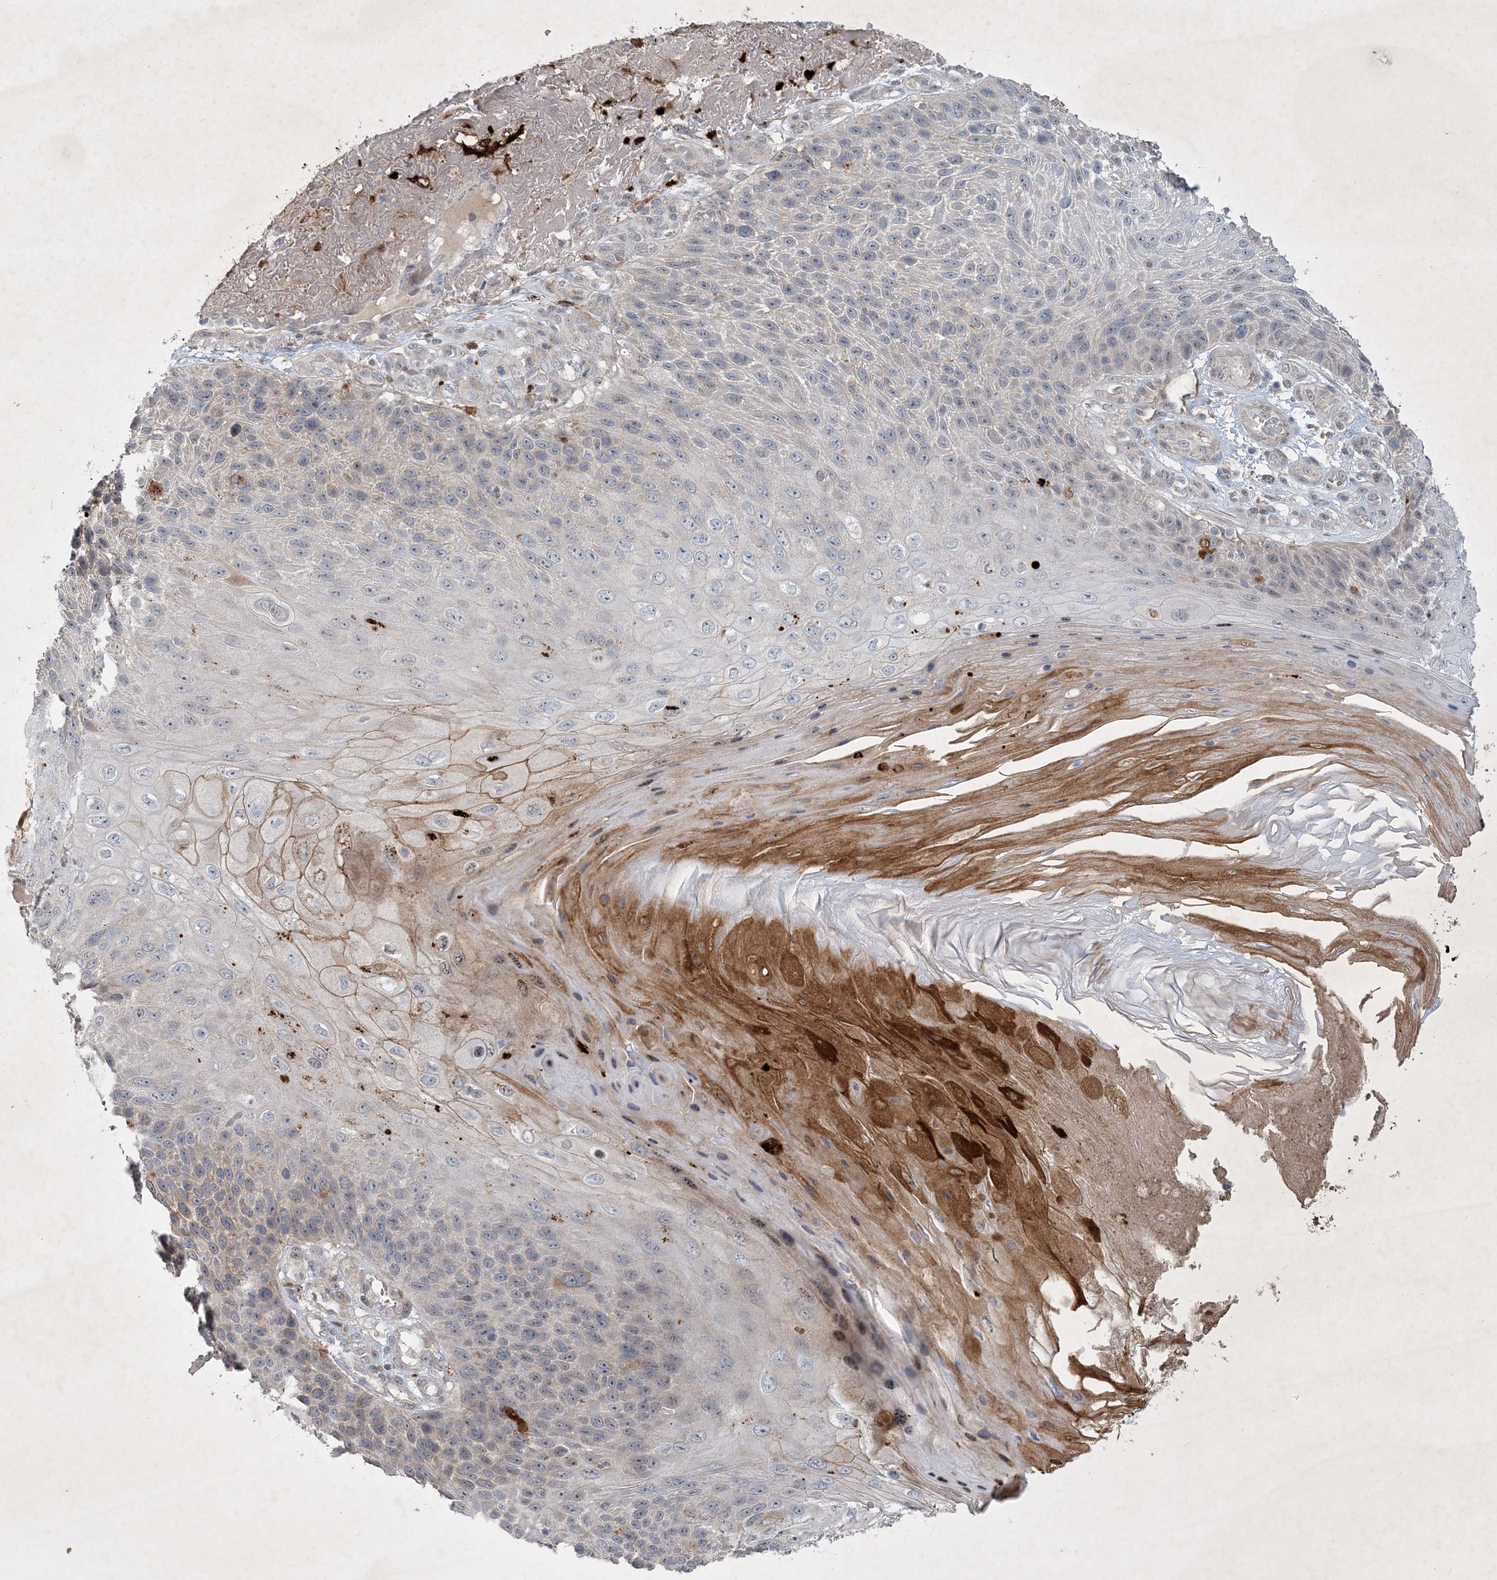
{"staining": {"intensity": "weak", "quantity": "<25%", "location": "cytoplasmic/membranous"}, "tissue": "skin cancer", "cell_type": "Tumor cells", "image_type": "cancer", "snomed": [{"axis": "morphology", "description": "Squamous cell carcinoma, NOS"}, {"axis": "topography", "description": "Skin"}], "caption": "Immunohistochemical staining of skin squamous cell carcinoma demonstrates no significant positivity in tumor cells.", "gene": "THG1L", "patient": {"sex": "female", "age": 88}}